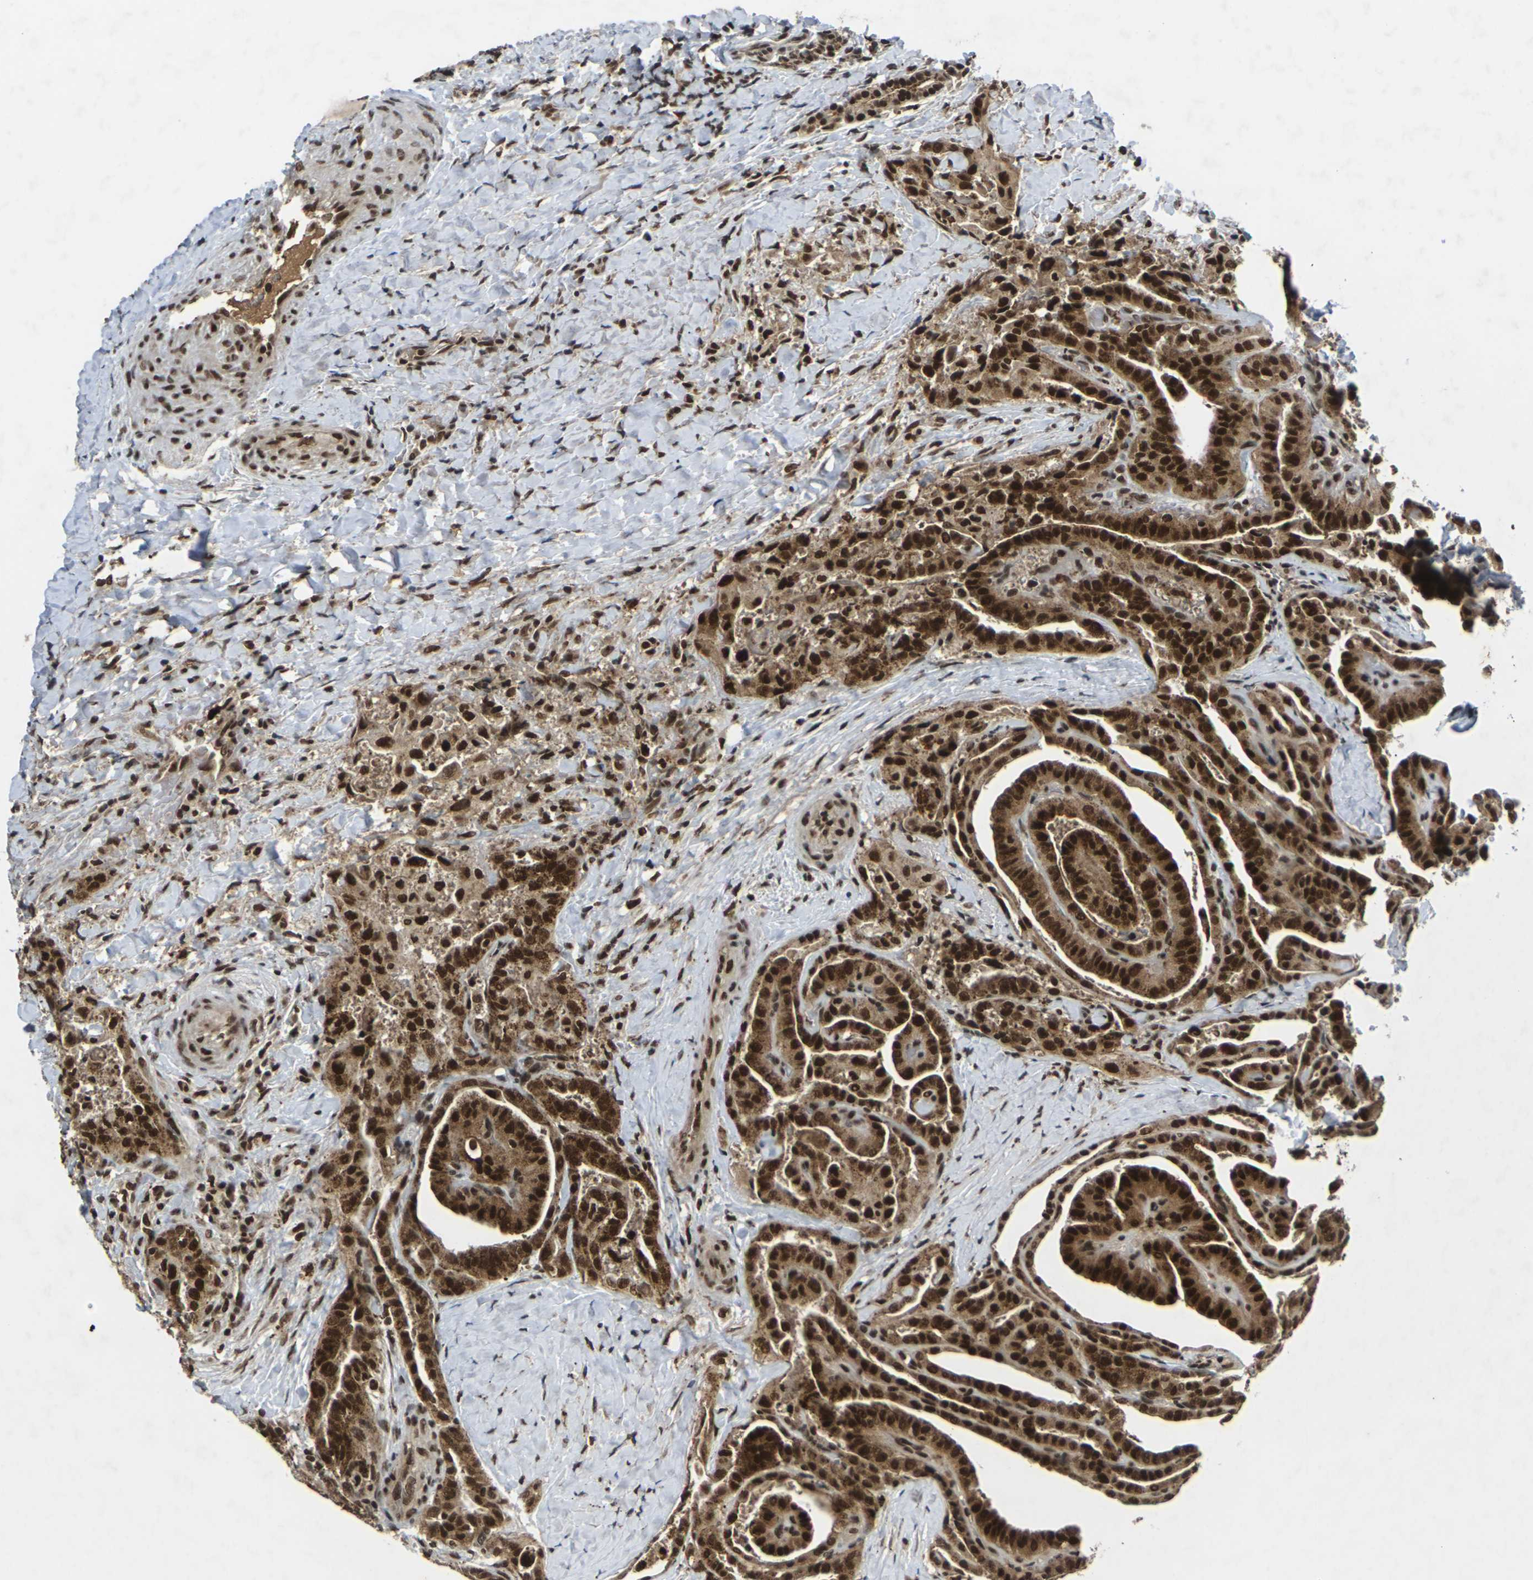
{"staining": {"intensity": "strong", "quantity": ">75%", "location": "cytoplasmic/membranous,nuclear"}, "tissue": "thyroid cancer", "cell_type": "Tumor cells", "image_type": "cancer", "snomed": [{"axis": "morphology", "description": "Papillary adenocarcinoma, NOS"}, {"axis": "topography", "description": "Thyroid gland"}], "caption": "Thyroid cancer (papillary adenocarcinoma) tissue reveals strong cytoplasmic/membranous and nuclear expression in approximately >75% of tumor cells", "gene": "NELFA", "patient": {"sex": "male", "age": 77}}